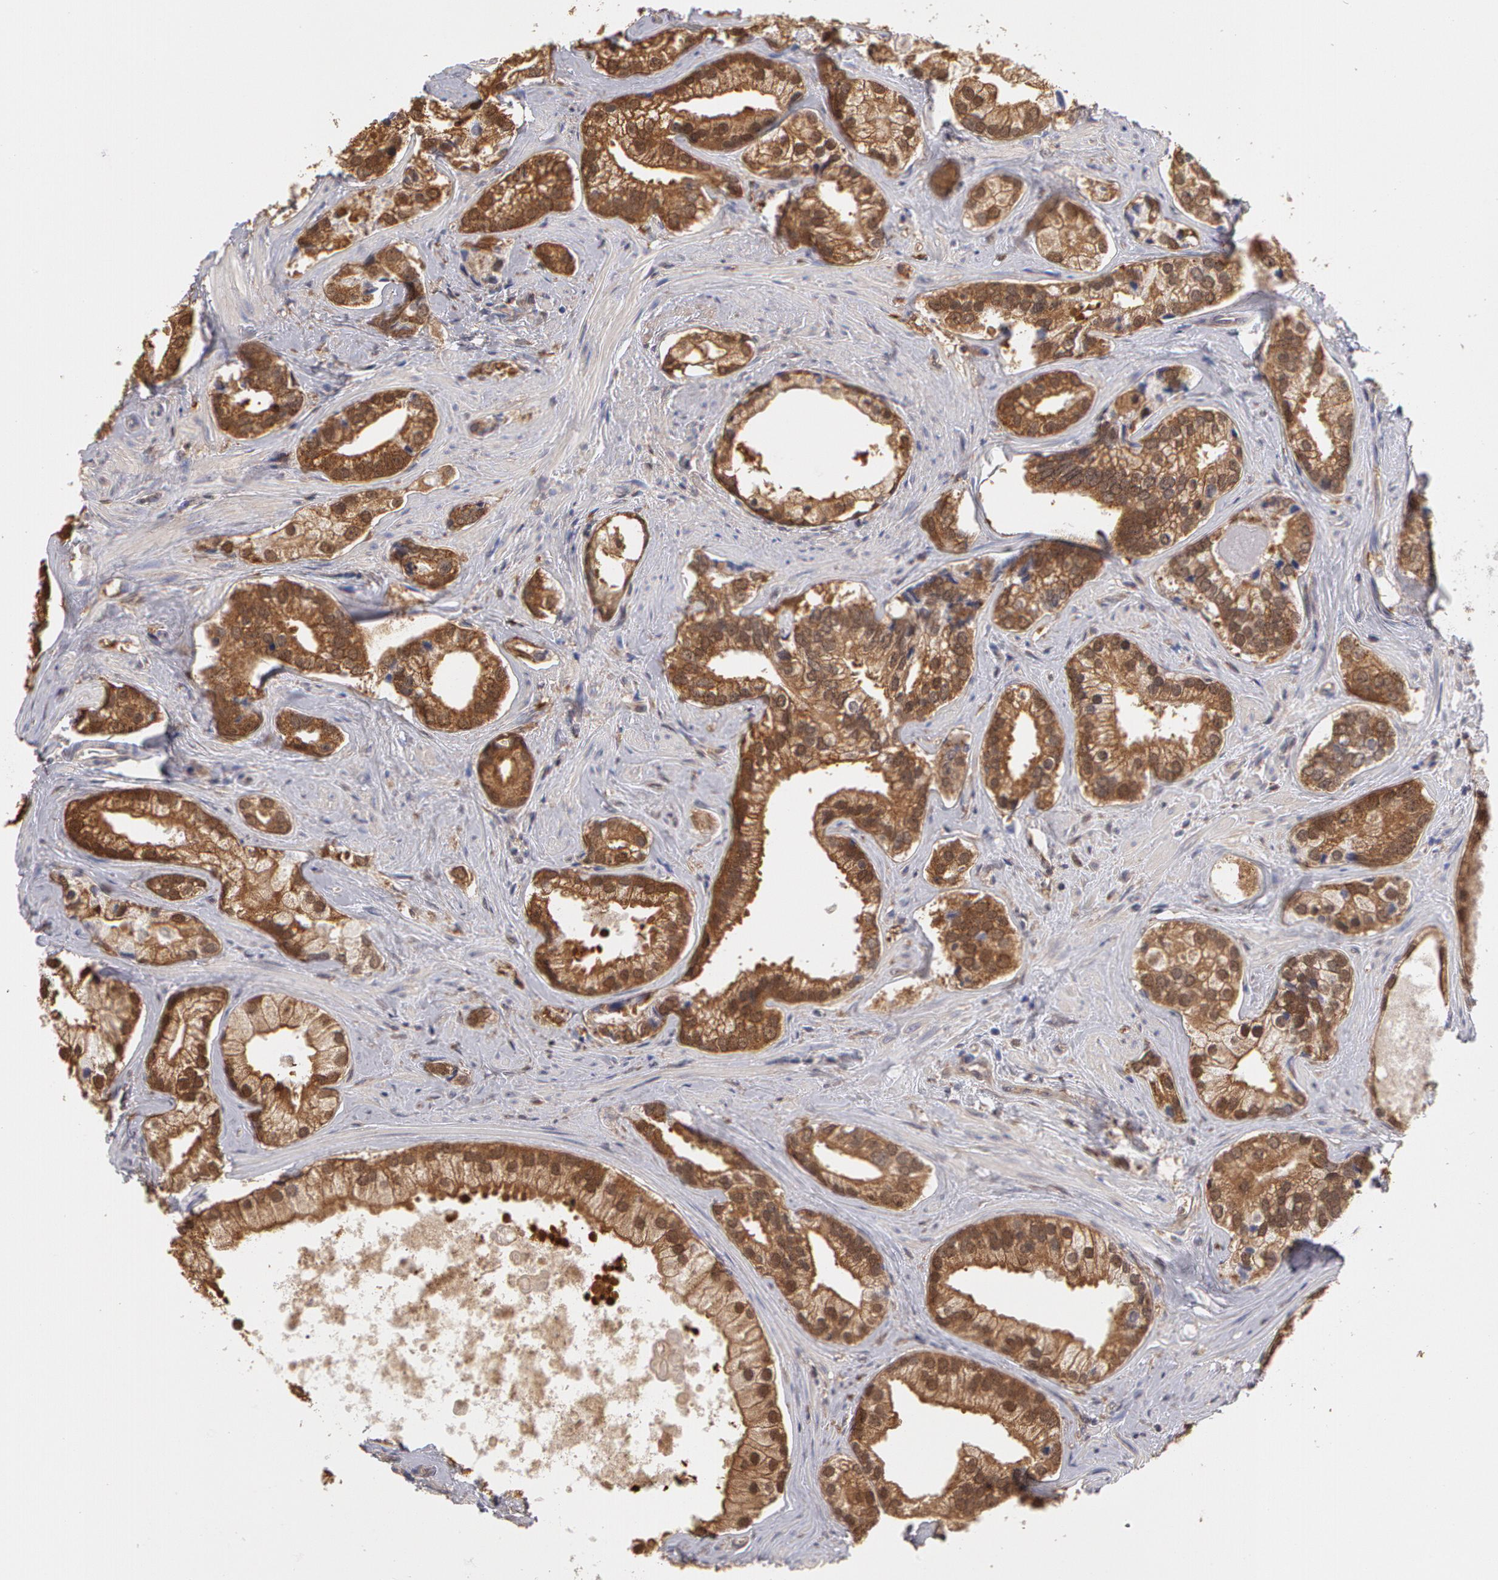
{"staining": {"intensity": "strong", "quantity": ">75%", "location": "cytoplasmic/membranous"}, "tissue": "prostate cancer", "cell_type": "Tumor cells", "image_type": "cancer", "snomed": [{"axis": "morphology", "description": "Adenocarcinoma, Medium grade"}, {"axis": "topography", "description": "Prostate"}], "caption": "The photomicrograph exhibits a brown stain indicating the presence of a protein in the cytoplasmic/membranous of tumor cells in prostate cancer (medium-grade adenocarcinoma). (DAB IHC, brown staining for protein, blue staining for nuclei).", "gene": "MPST", "patient": {"sex": "male", "age": 70}}